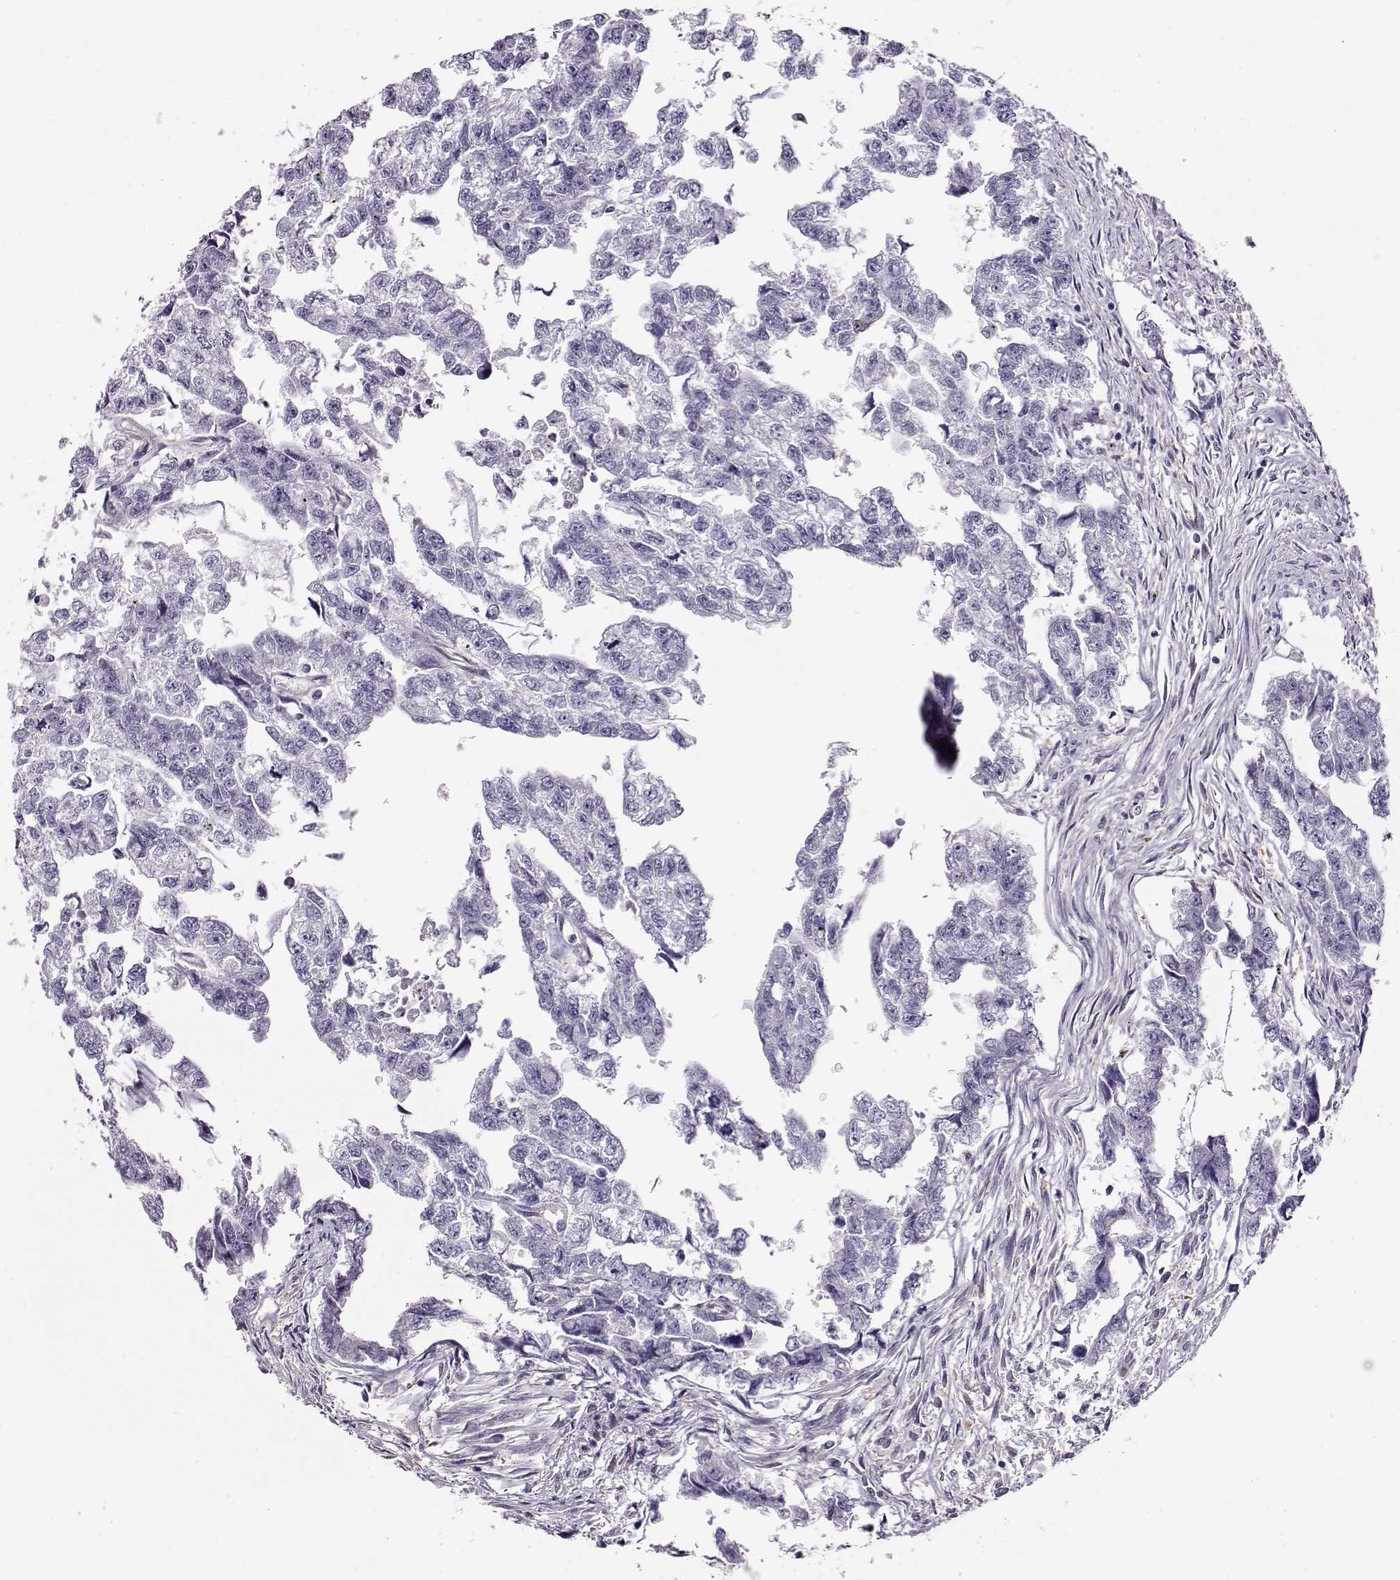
{"staining": {"intensity": "negative", "quantity": "none", "location": "none"}, "tissue": "testis cancer", "cell_type": "Tumor cells", "image_type": "cancer", "snomed": [{"axis": "morphology", "description": "Carcinoma, Embryonal, NOS"}, {"axis": "morphology", "description": "Teratoma, malignant, NOS"}, {"axis": "topography", "description": "Testis"}], "caption": "Immunohistochemistry of testis cancer displays no staining in tumor cells.", "gene": "CCR8", "patient": {"sex": "male", "age": 44}}